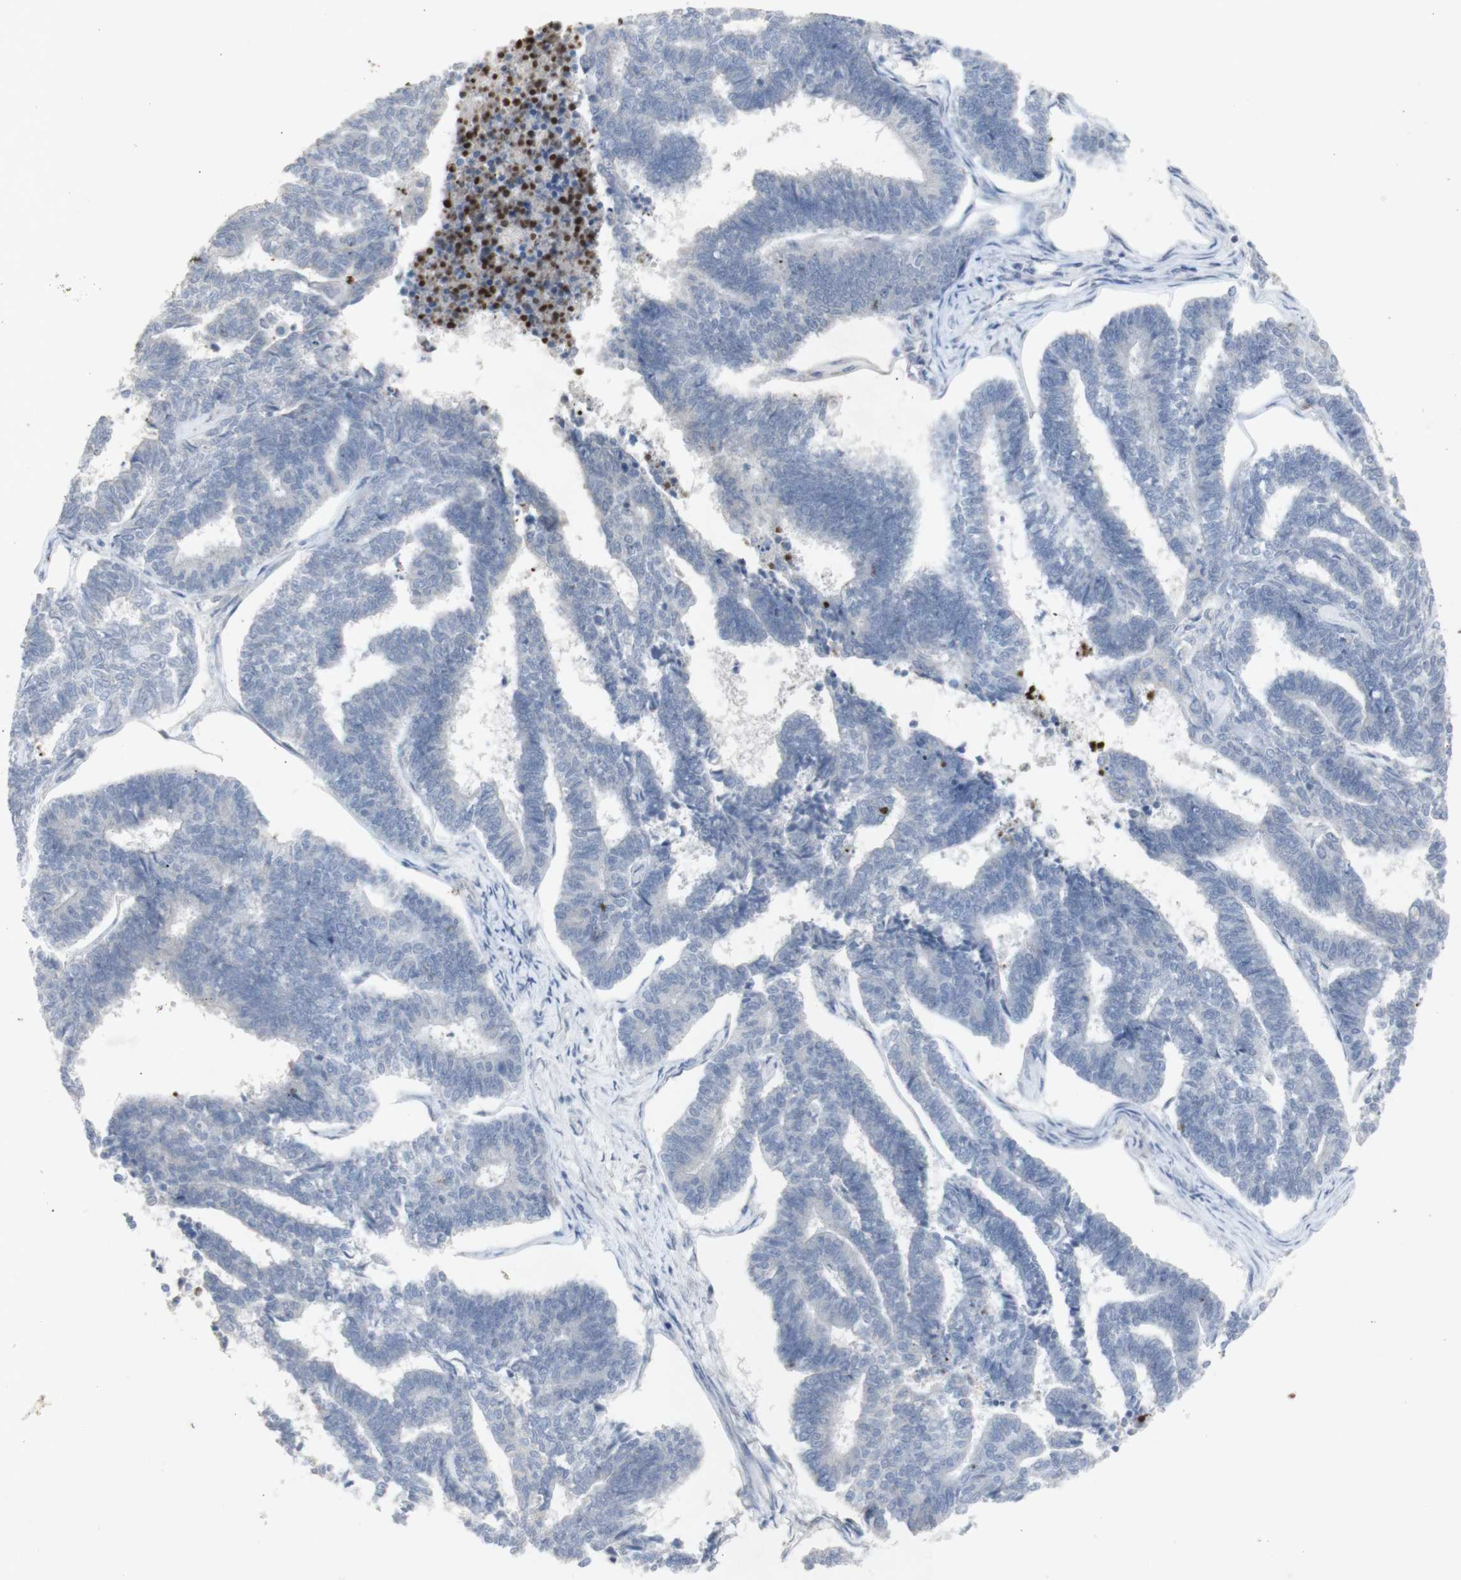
{"staining": {"intensity": "negative", "quantity": "none", "location": "none"}, "tissue": "endometrial cancer", "cell_type": "Tumor cells", "image_type": "cancer", "snomed": [{"axis": "morphology", "description": "Adenocarcinoma, NOS"}, {"axis": "topography", "description": "Endometrium"}], "caption": "IHC histopathology image of neoplastic tissue: adenocarcinoma (endometrial) stained with DAB (3,3'-diaminobenzidine) displays no significant protein positivity in tumor cells.", "gene": "INS", "patient": {"sex": "female", "age": 70}}